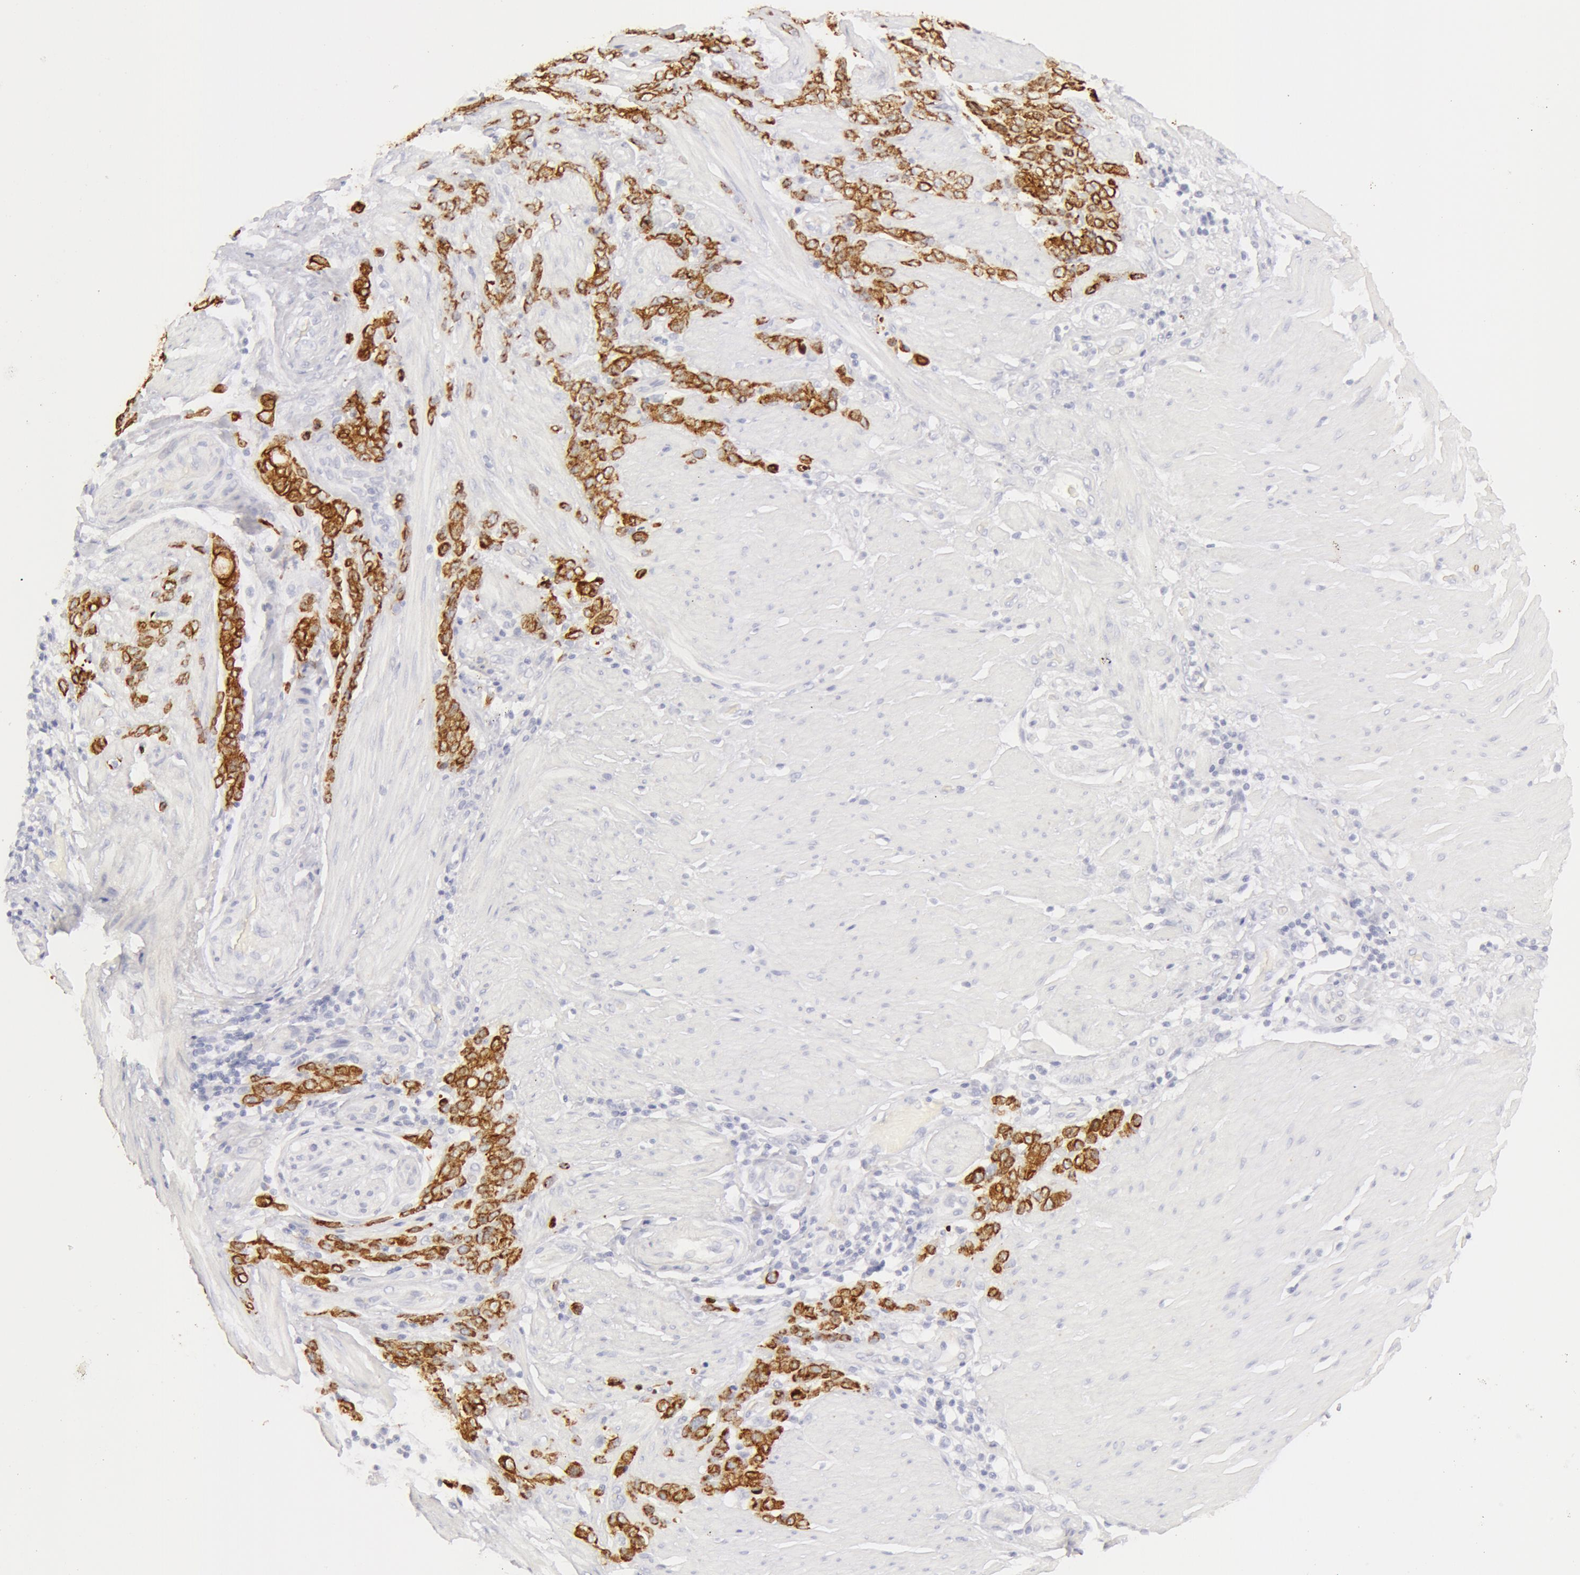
{"staining": {"intensity": "moderate", "quantity": ">75%", "location": "cytoplasmic/membranous"}, "tissue": "stomach cancer", "cell_type": "Tumor cells", "image_type": "cancer", "snomed": [{"axis": "morphology", "description": "Adenocarcinoma, NOS"}, {"axis": "topography", "description": "Stomach, lower"}], "caption": "DAB immunohistochemical staining of stomach cancer (adenocarcinoma) shows moderate cytoplasmic/membranous protein staining in approximately >75% of tumor cells. The protein is shown in brown color, while the nuclei are stained blue.", "gene": "KRT8", "patient": {"sex": "male", "age": 88}}